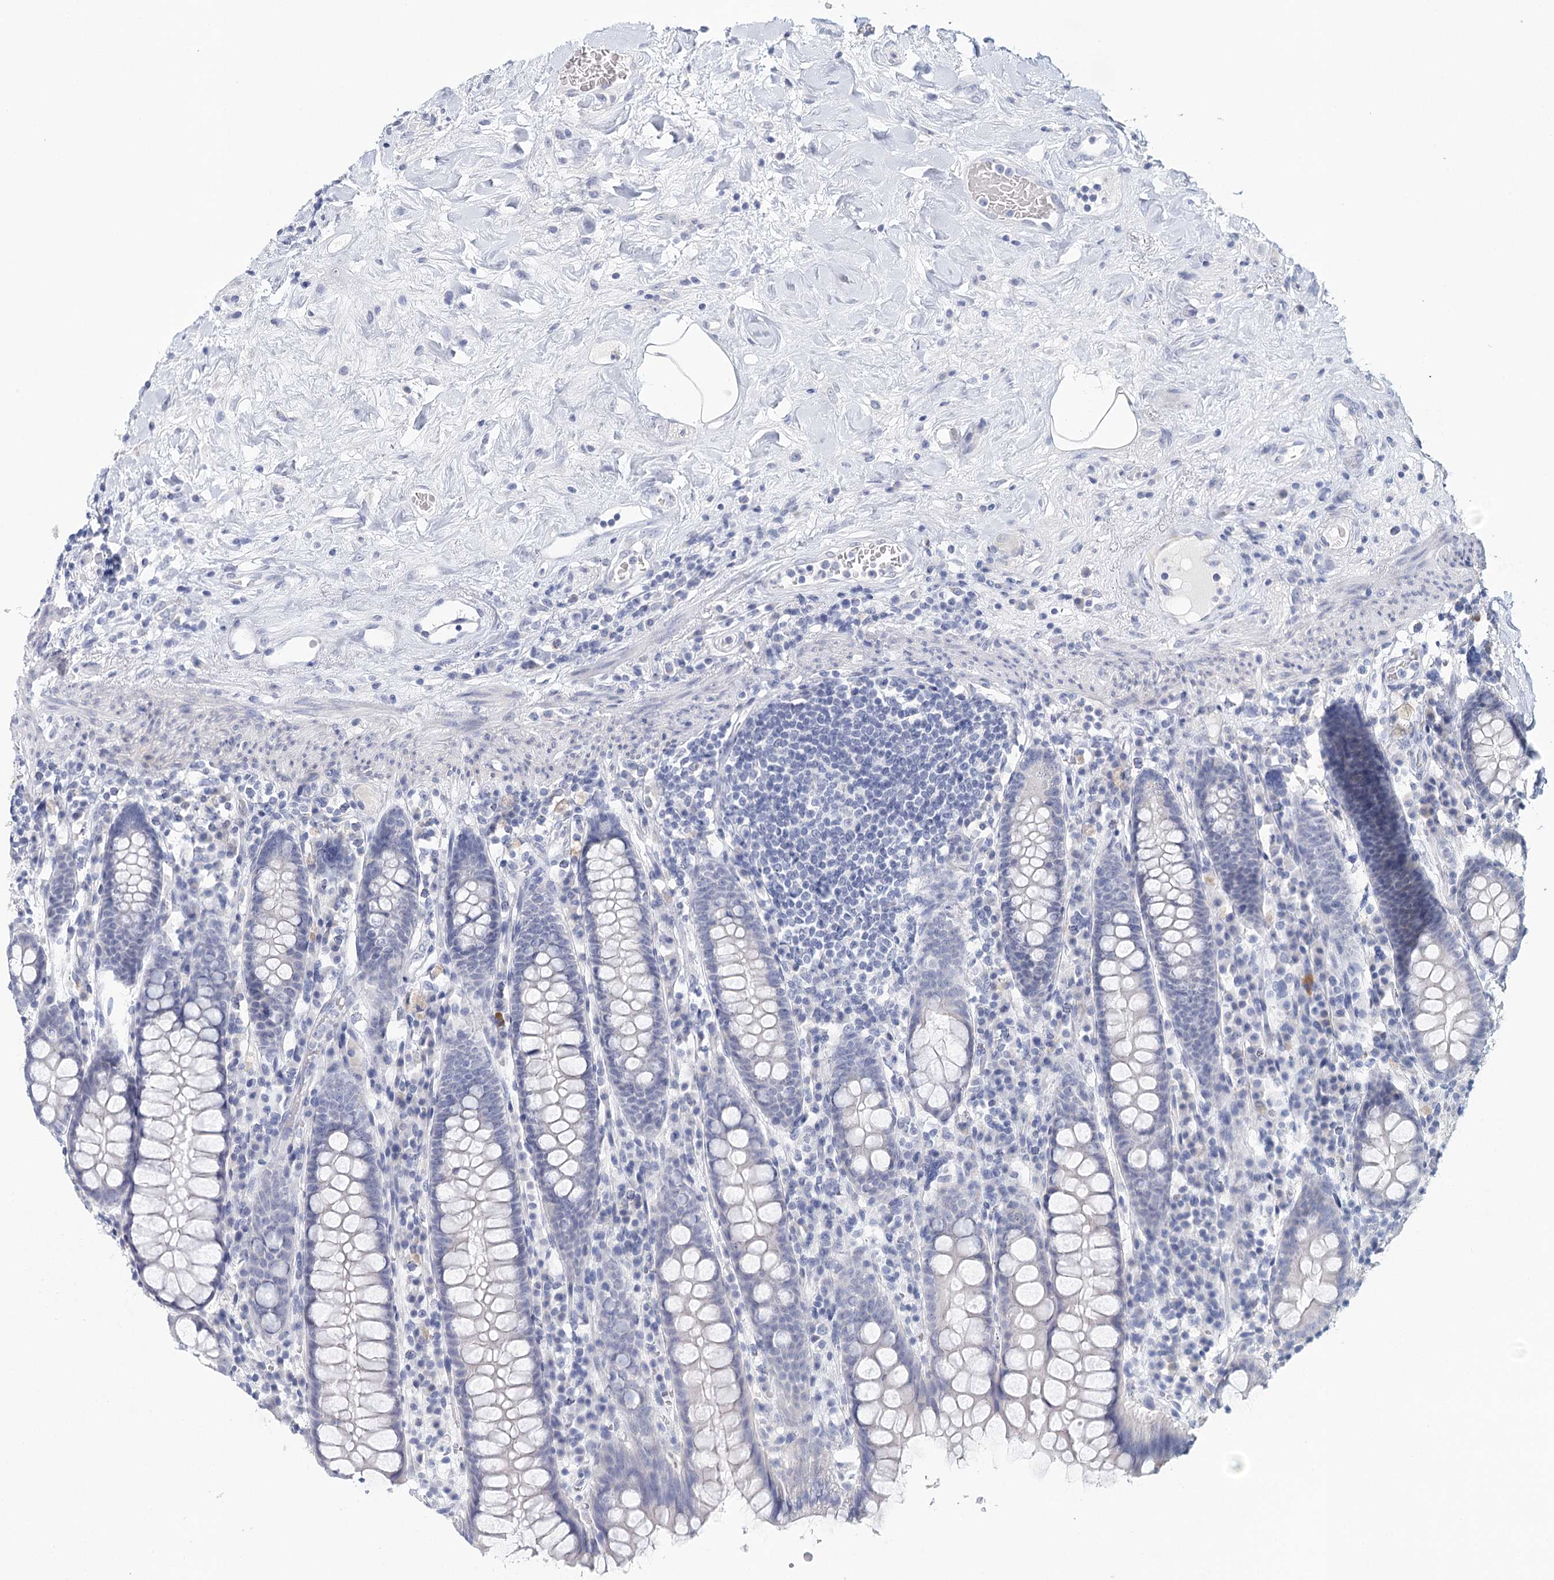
{"staining": {"intensity": "negative", "quantity": "none", "location": "none"}, "tissue": "colon", "cell_type": "Endothelial cells", "image_type": "normal", "snomed": [{"axis": "morphology", "description": "Normal tissue, NOS"}, {"axis": "topography", "description": "Colon"}], "caption": "There is no significant positivity in endothelial cells of colon. (DAB (3,3'-diaminobenzidine) immunohistochemistry with hematoxylin counter stain).", "gene": "HSPA4L", "patient": {"sex": "female", "age": 79}}